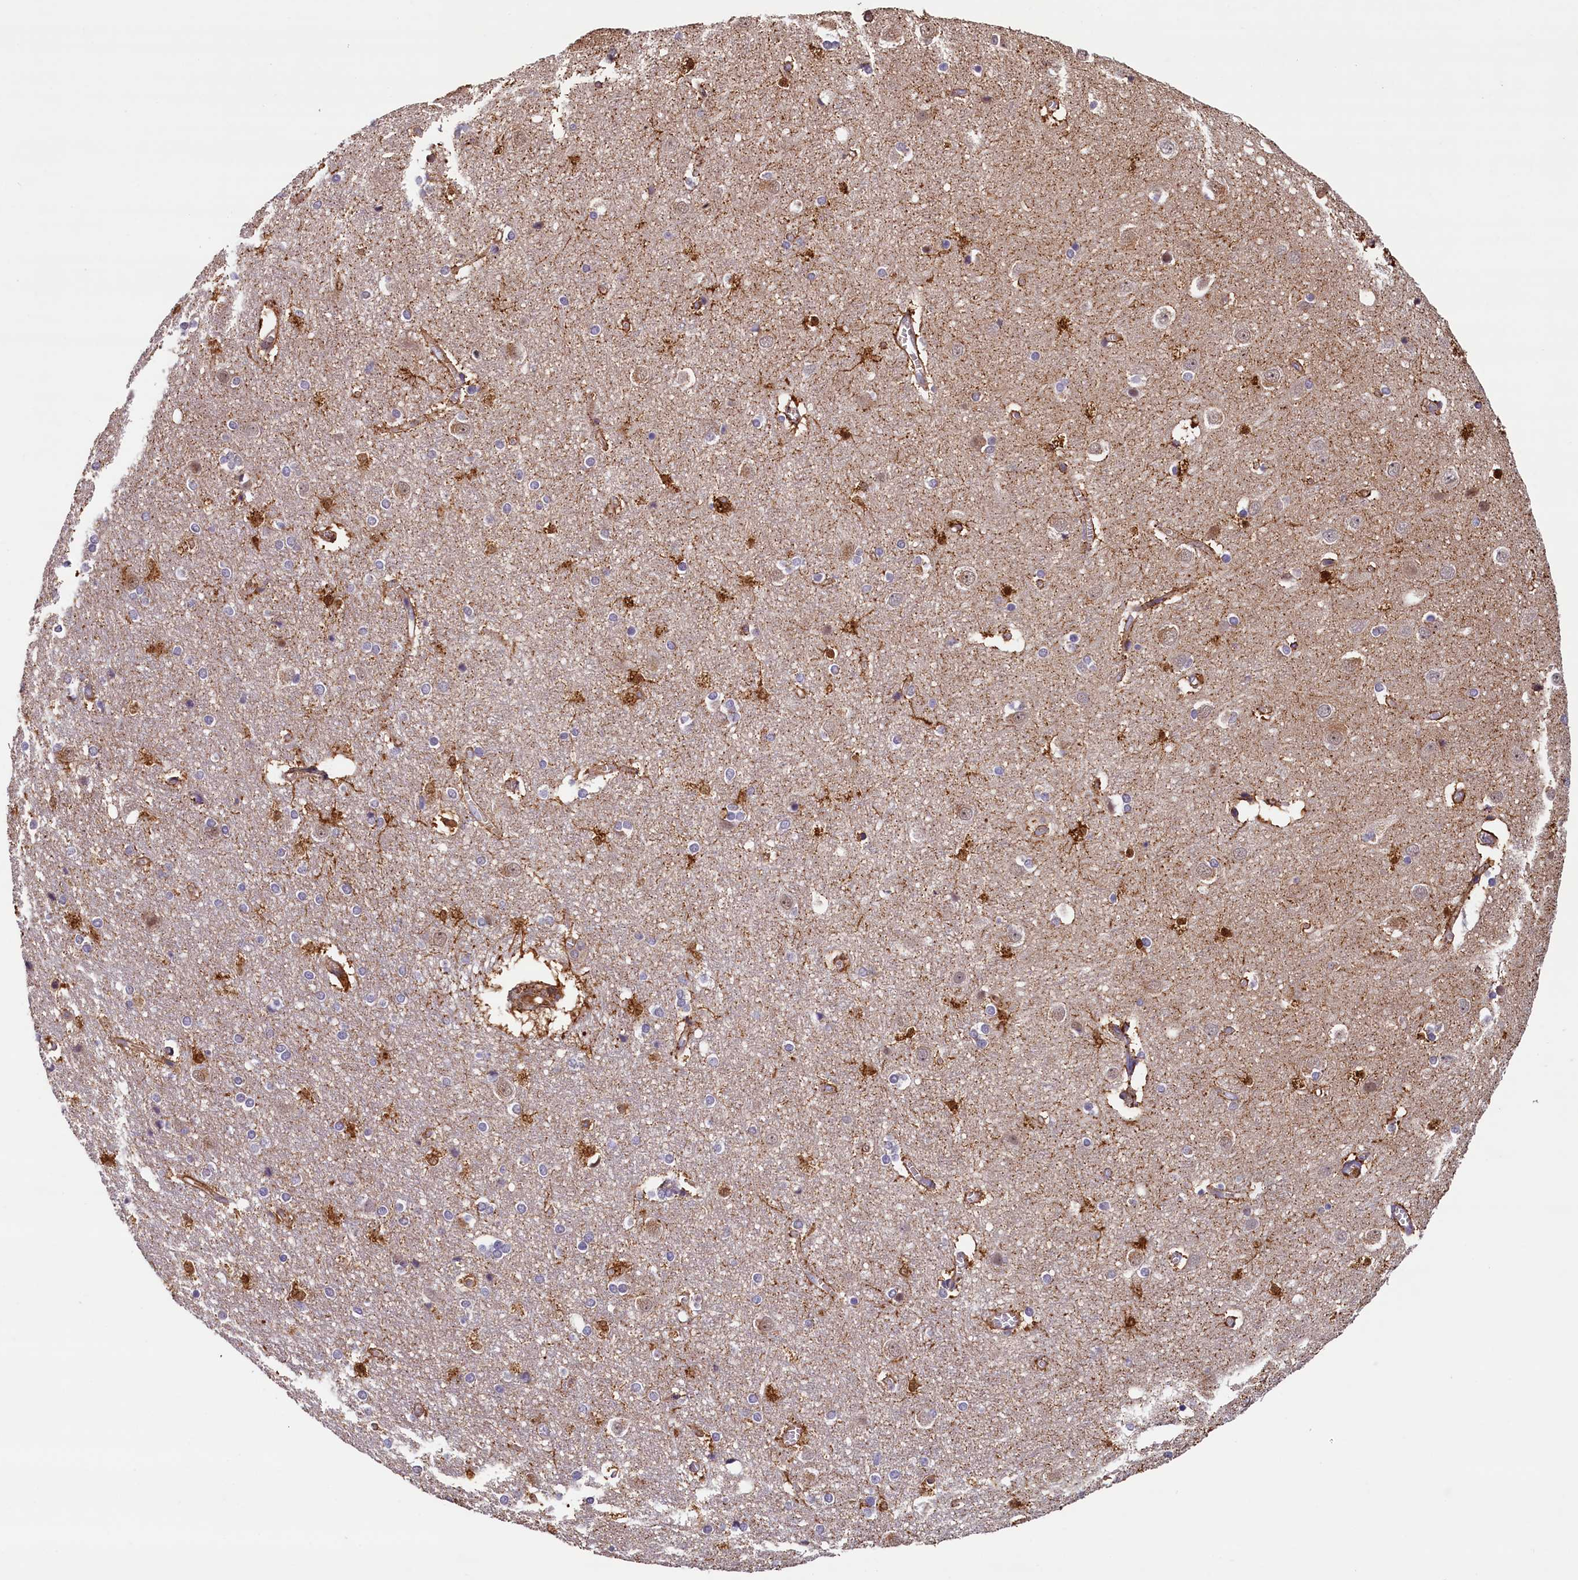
{"staining": {"intensity": "strong", "quantity": ">75%", "location": "cytoplasmic/membranous"}, "tissue": "cerebral cortex", "cell_type": "Endothelial cells", "image_type": "normal", "snomed": [{"axis": "morphology", "description": "Normal tissue, NOS"}, {"axis": "topography", "description": "Cerebral cortex"}], "caption": "Immunohistochemistry photomicrograph of unremarkable cerebral cortex: human cerebral cortex stained using IHC displays high levels of strong protein expression localized specifically in the cytoplasmic/membranous of endothelial cells, appearing as a cytoplasmic/membranous brown color.", "gene": "ACSBG1", "patient": {"sex": "male", "age": 54}}